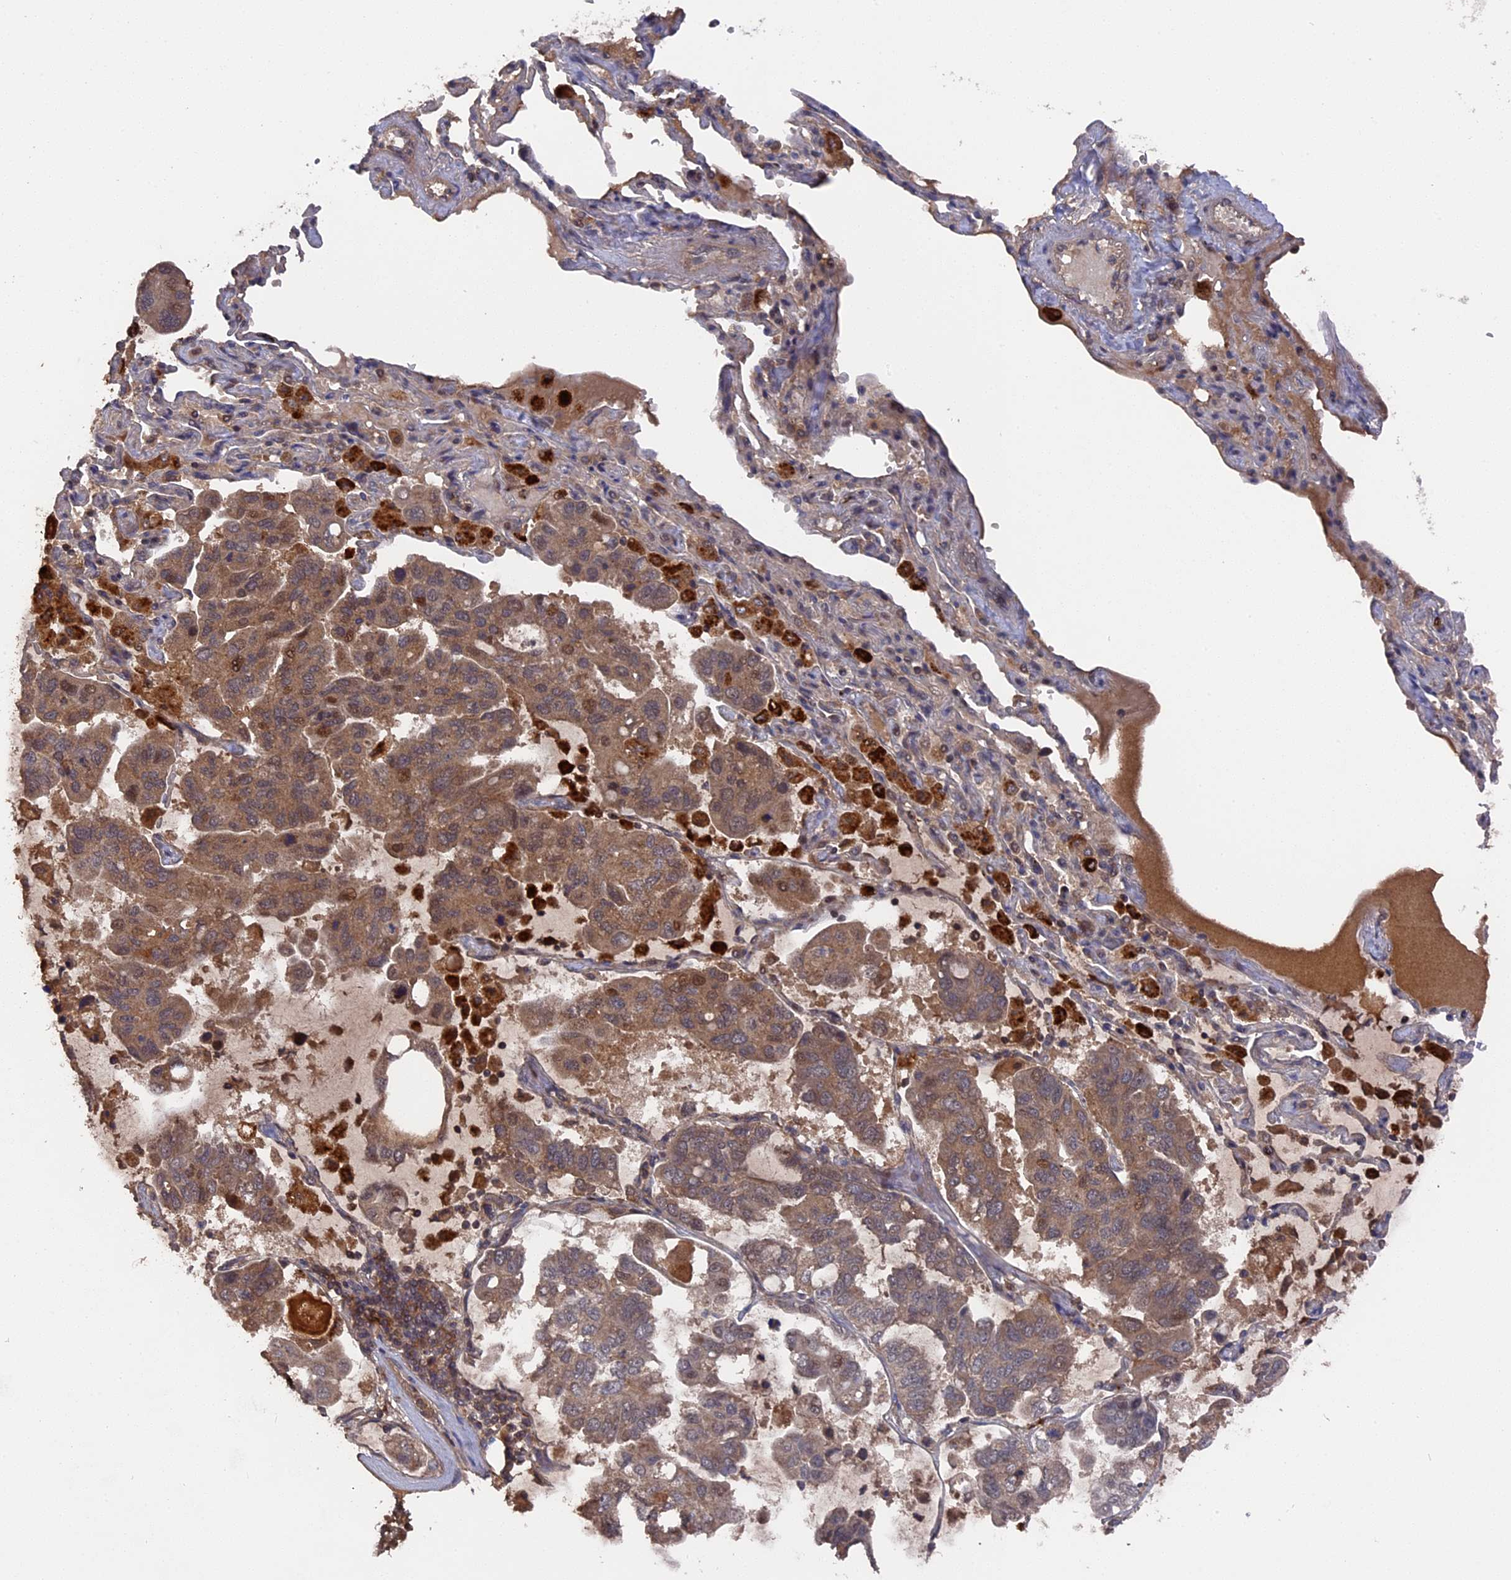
{"staining": {"intensity": "moderate", "quantity": ">75%", "location": "cytoplasmic/membranous,nuclear"}, "tissue": "lung cancer", "cell_type": "Tumor cells", "image_type": "cancer", "snomed": [{"axis": "morphology", "description": "Adenocarcinoma, NOS"}, {"axis": "topography", "description": "Lung"}], "caption": "IHC image of neoplastic tissue: human lung adenocarcinoma stained using IHC reveals medium levels of moderate protein expression localized specifically in the cytoplasmic/membranous and nuclear of tumor cells, appearing as a cytoplasmic/membranous and nuclear brown color.", "gene": "TELO2", "patient": {"sex": "male", "age": 64}}